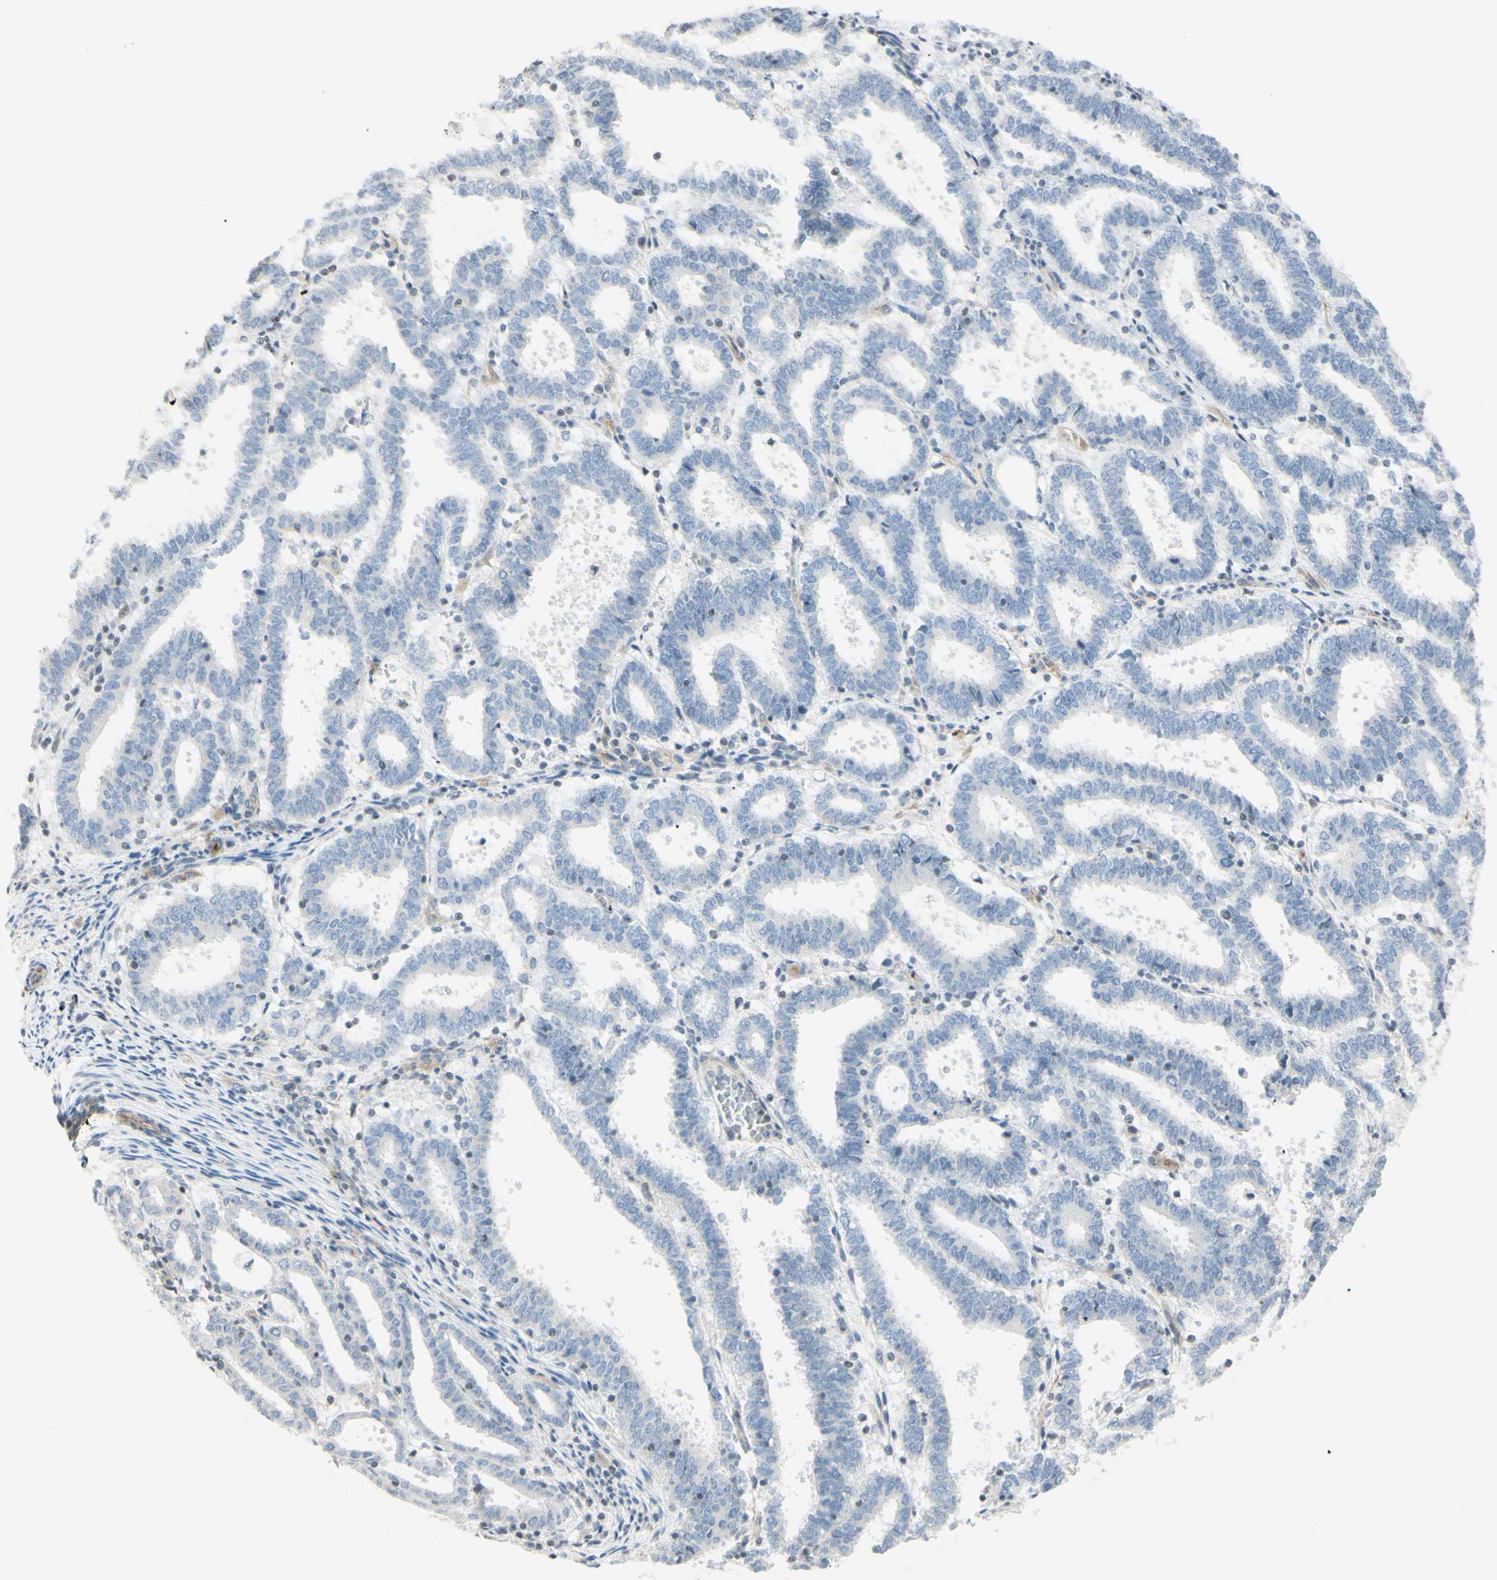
{"staining": {"intensity": "negative", "quantity": "none", "location": "none"}, "tissue": "endometrial cancer", "cell_type": "Tumor cells", "image_type": "cancer", "snomed": [{"axis": "morphology", "description": "Adenocarcinoma, NOS"}, {"axis": "topography", "description": "Uterus"}], "caption": "Photomicrograph shows no significant protein staining in tumor cells of endometrial cancer.", "gene": "MAP1B", "patient": {"sex": "female", "age": 83}}